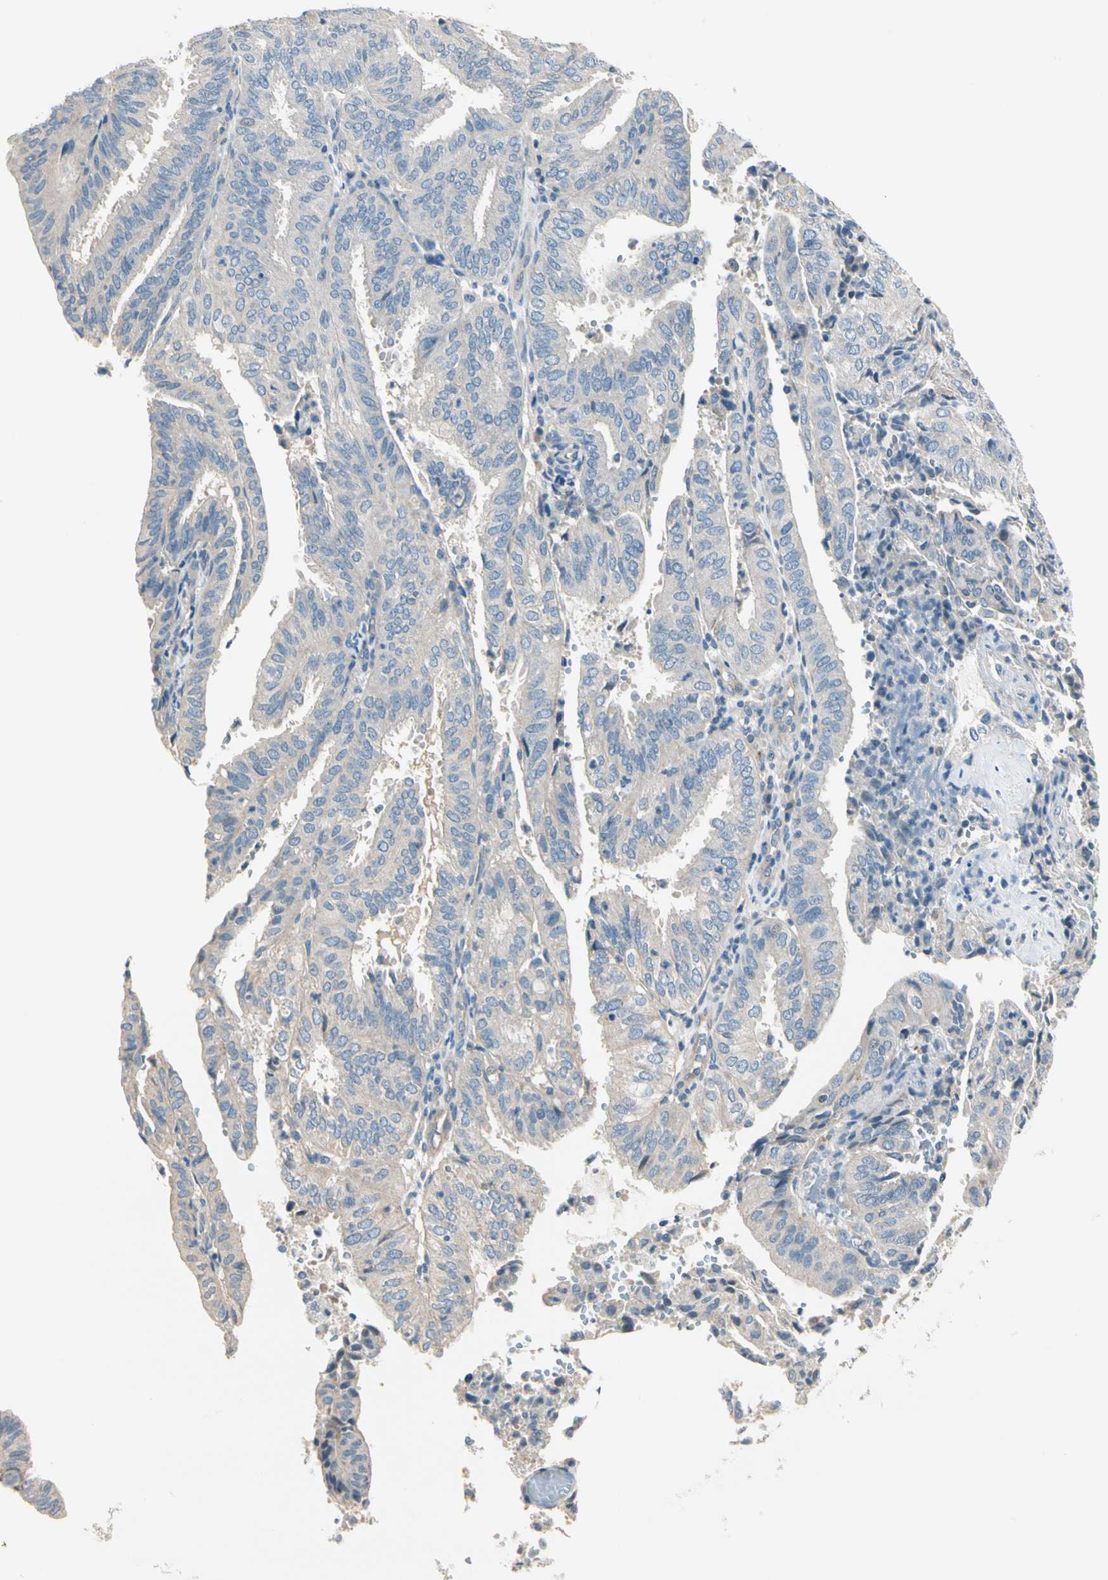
{"staining": {"intensity": "negative", "quantity": "none", "location": "none"}, "tissue": "endometrial cancer", "cell_type": "Tumor cells", "image_type": "cancer", "snomed": [{"axis": "morphology", "description": "Adenocarcinoma, NOS"}, {"axis": "topography", "description": "Uterus"}], "caption": "DAB immunohistochemical staining of human endometrial cancer reveals no significant expression in tumor cells.", "gene": "GPR153", "patient": {"sex": "female", "age": 60}}